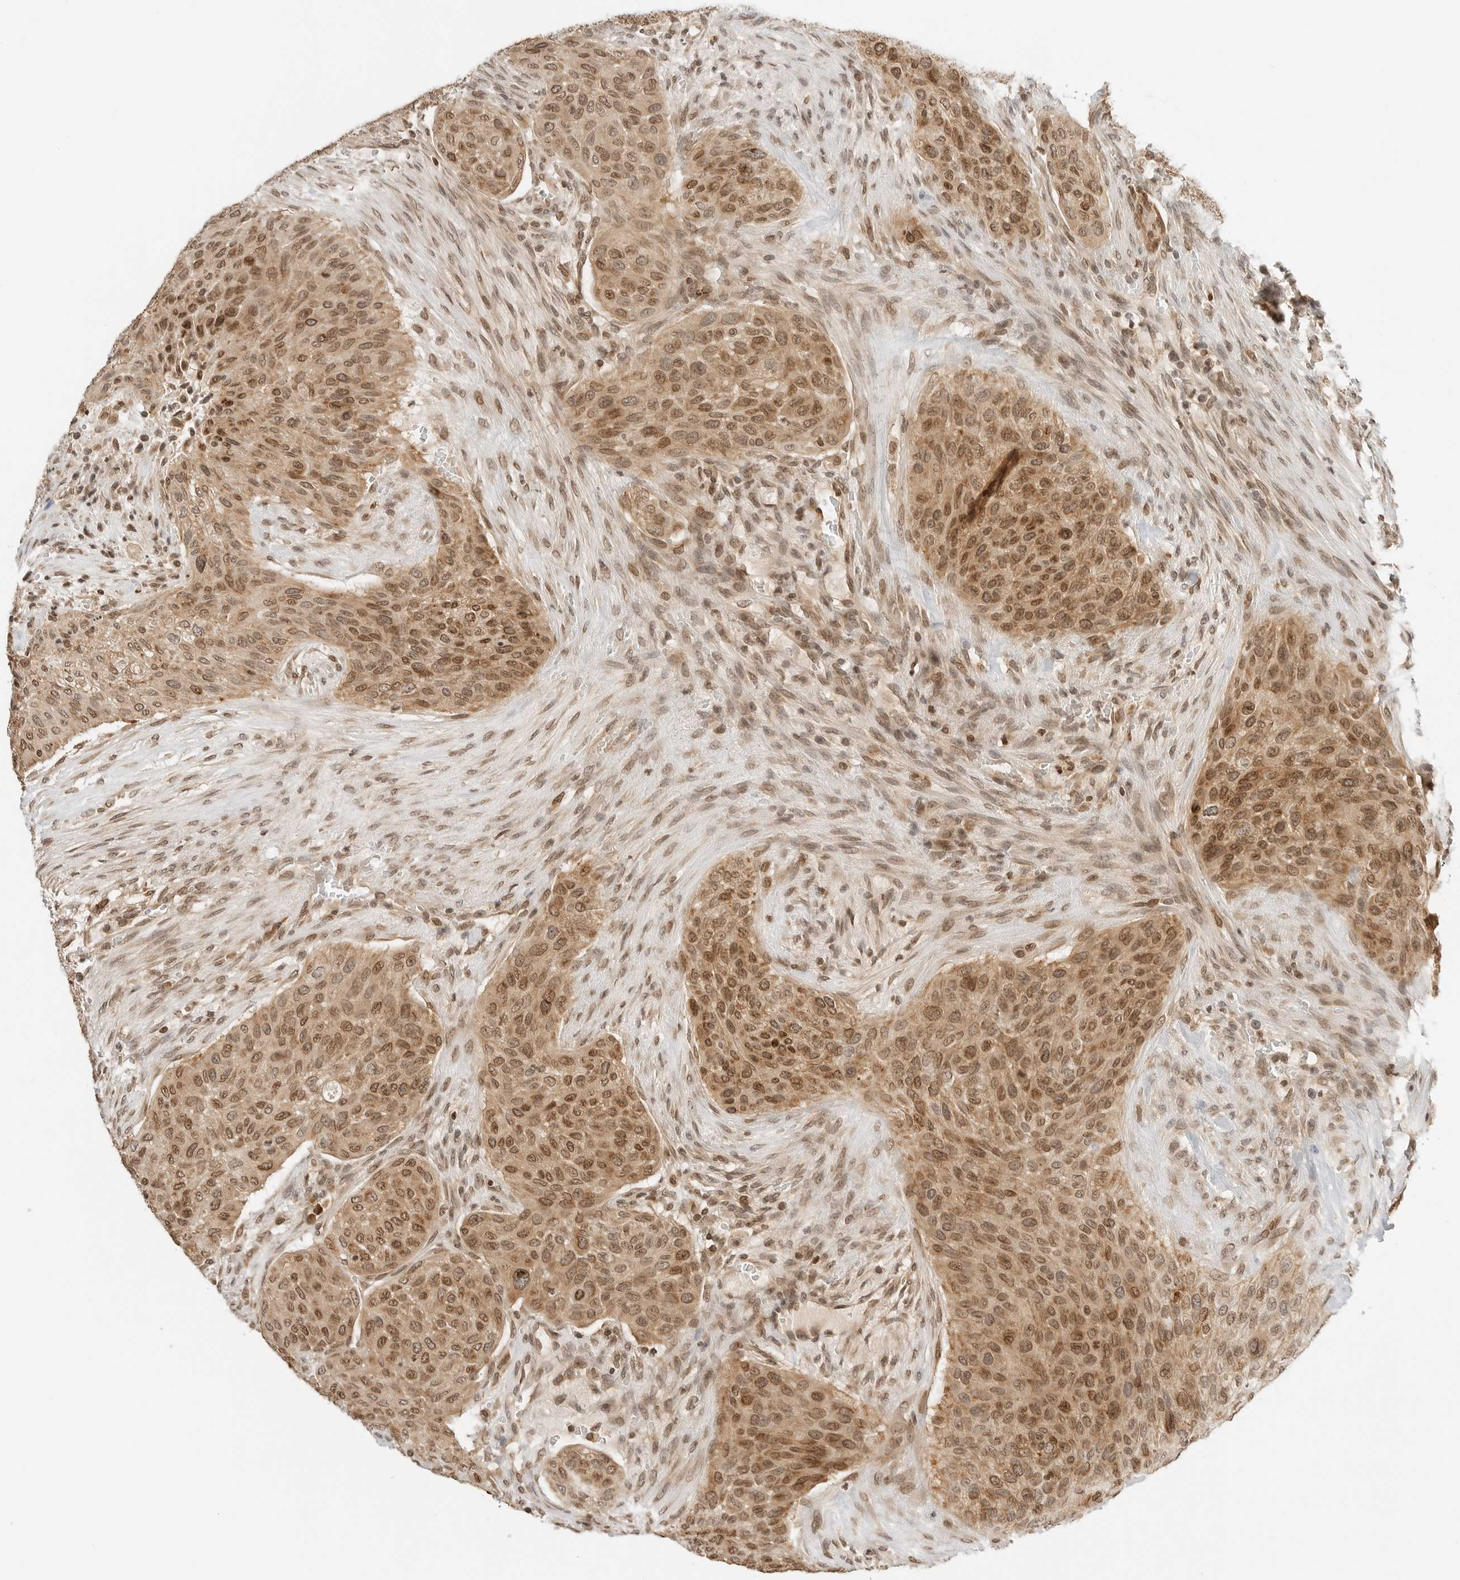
{"staining": {"intensity": "moderate", "quantity": ">75%", "location": "cytoplasmic/membranous,nuclear"}, "tissue": "urothelial cancer", "cell_type": "Tumor cells", "image_type": "cancer", "snomed": [{"axis": "morphology", "description": "Urothelial carcinoma, High grade"}, {"axis": "topography", "description": "Urinary bladder"}], "caption": "IHC photomicrograph of urothelial carcinoma (high-grade) stained for a protein (brown), which shows medium levels of moderate cytoplasmic/membranous and nuclear staining in about >75% of tumor cells.", "gene": "POLH", "patient": {"sex": "male", "age": 35}}